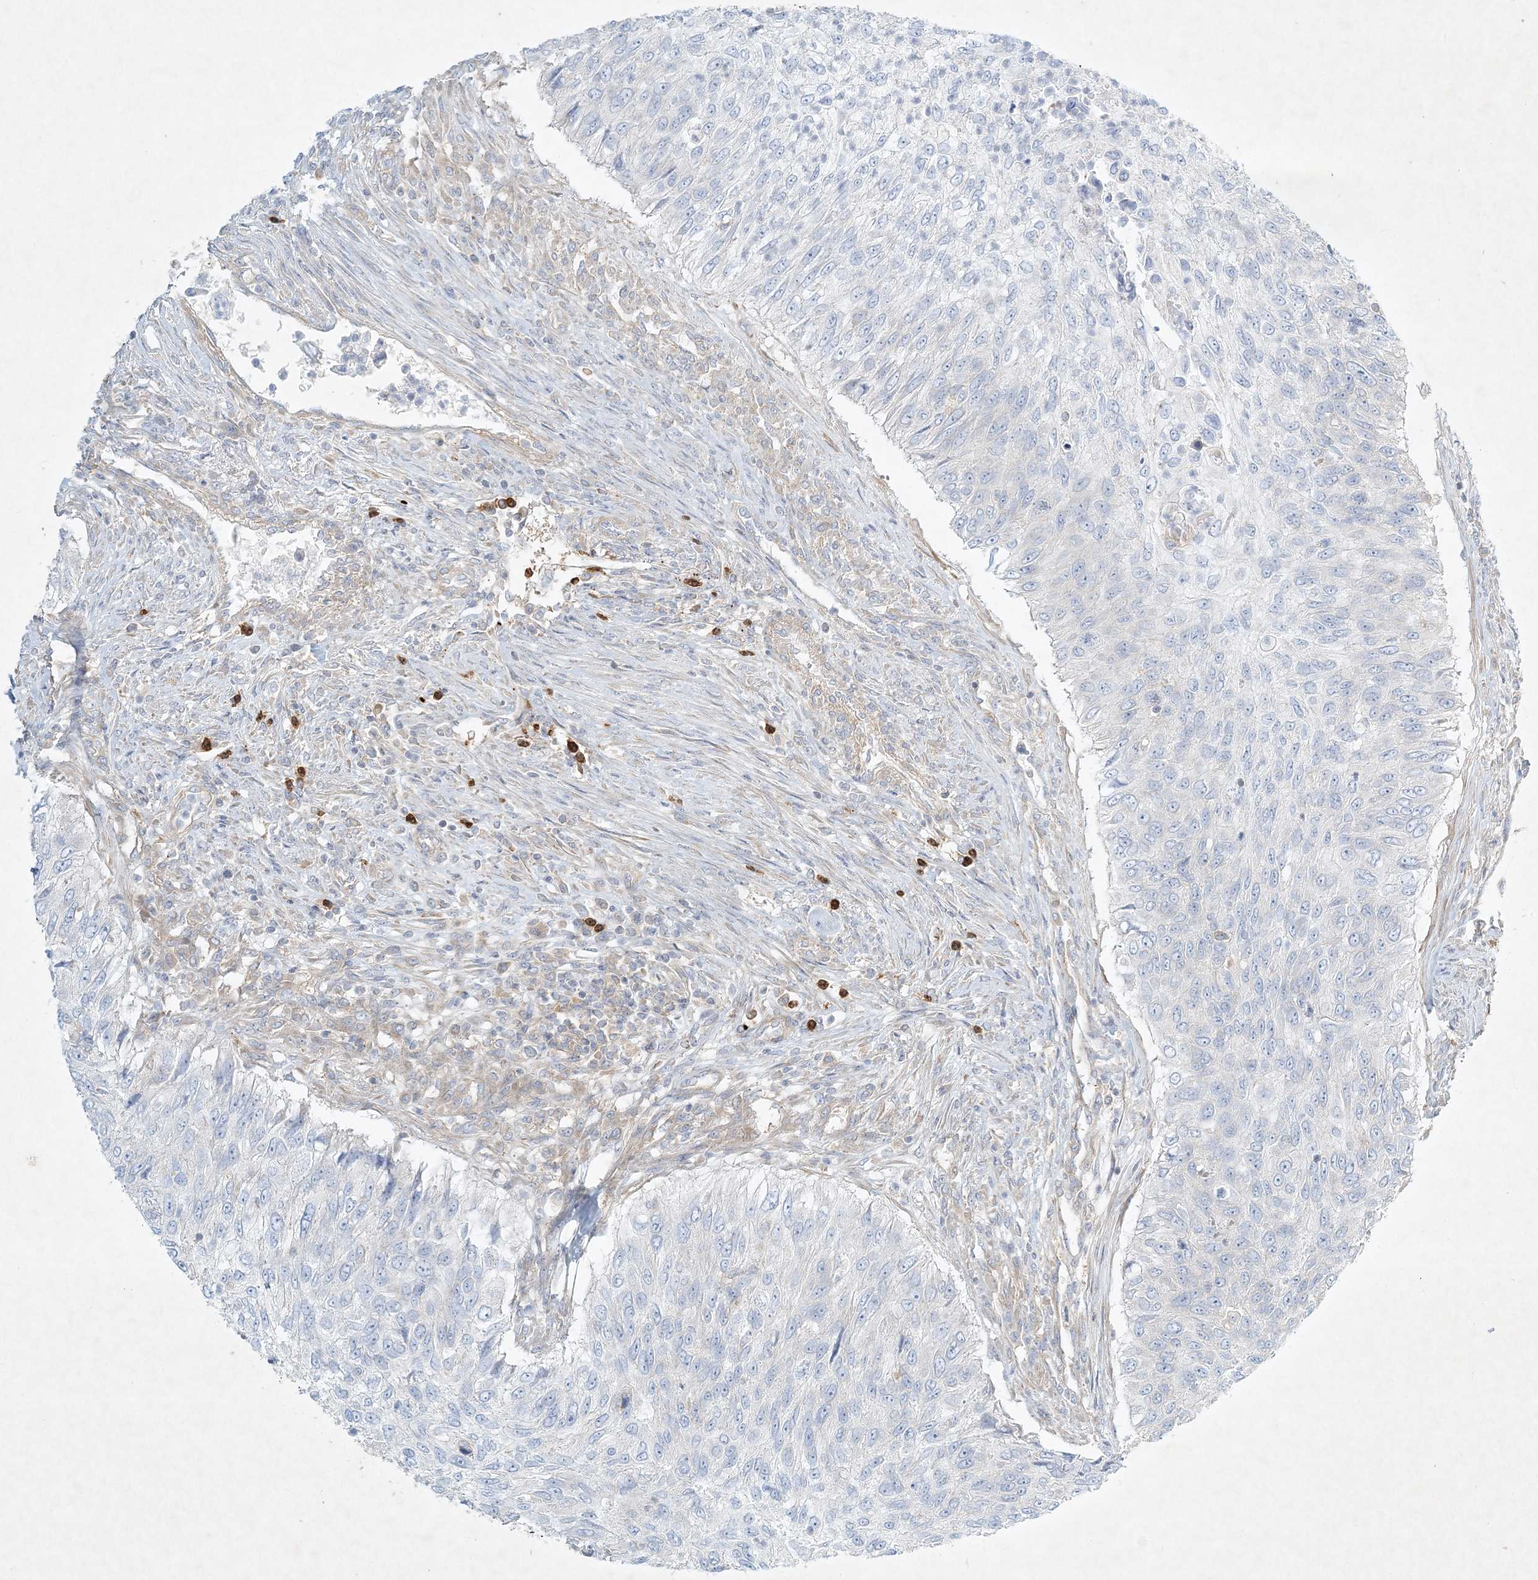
{"staining": {"intensity": "negative", "quantity": "none", "location": "none"}, "tissue": "urothelial cancer", "cell_type": "Tumor cells", "image_type": "cancer", "snomed": [{"axis": "morphology", "description": "Urothelial carcinoma, High grade"}, {"axis": "topography", "description": "Urinary bladder"}], "caption": "Immunohistochemistry (IHC) photomicrograph of neoplastic tissue: human urothelial cancer stained with DAB (3,3'-diaminobenzidine) displays no significant protein staining in tumor cells. (Stains: DAB (3,3'-diaminobenzidine) IHC with hematoxylin counter stain, Microscopy: brightfield microscopy at high magnification).", "gene": "STK11IP", "patient": {"sex": "female", "age": 60}}